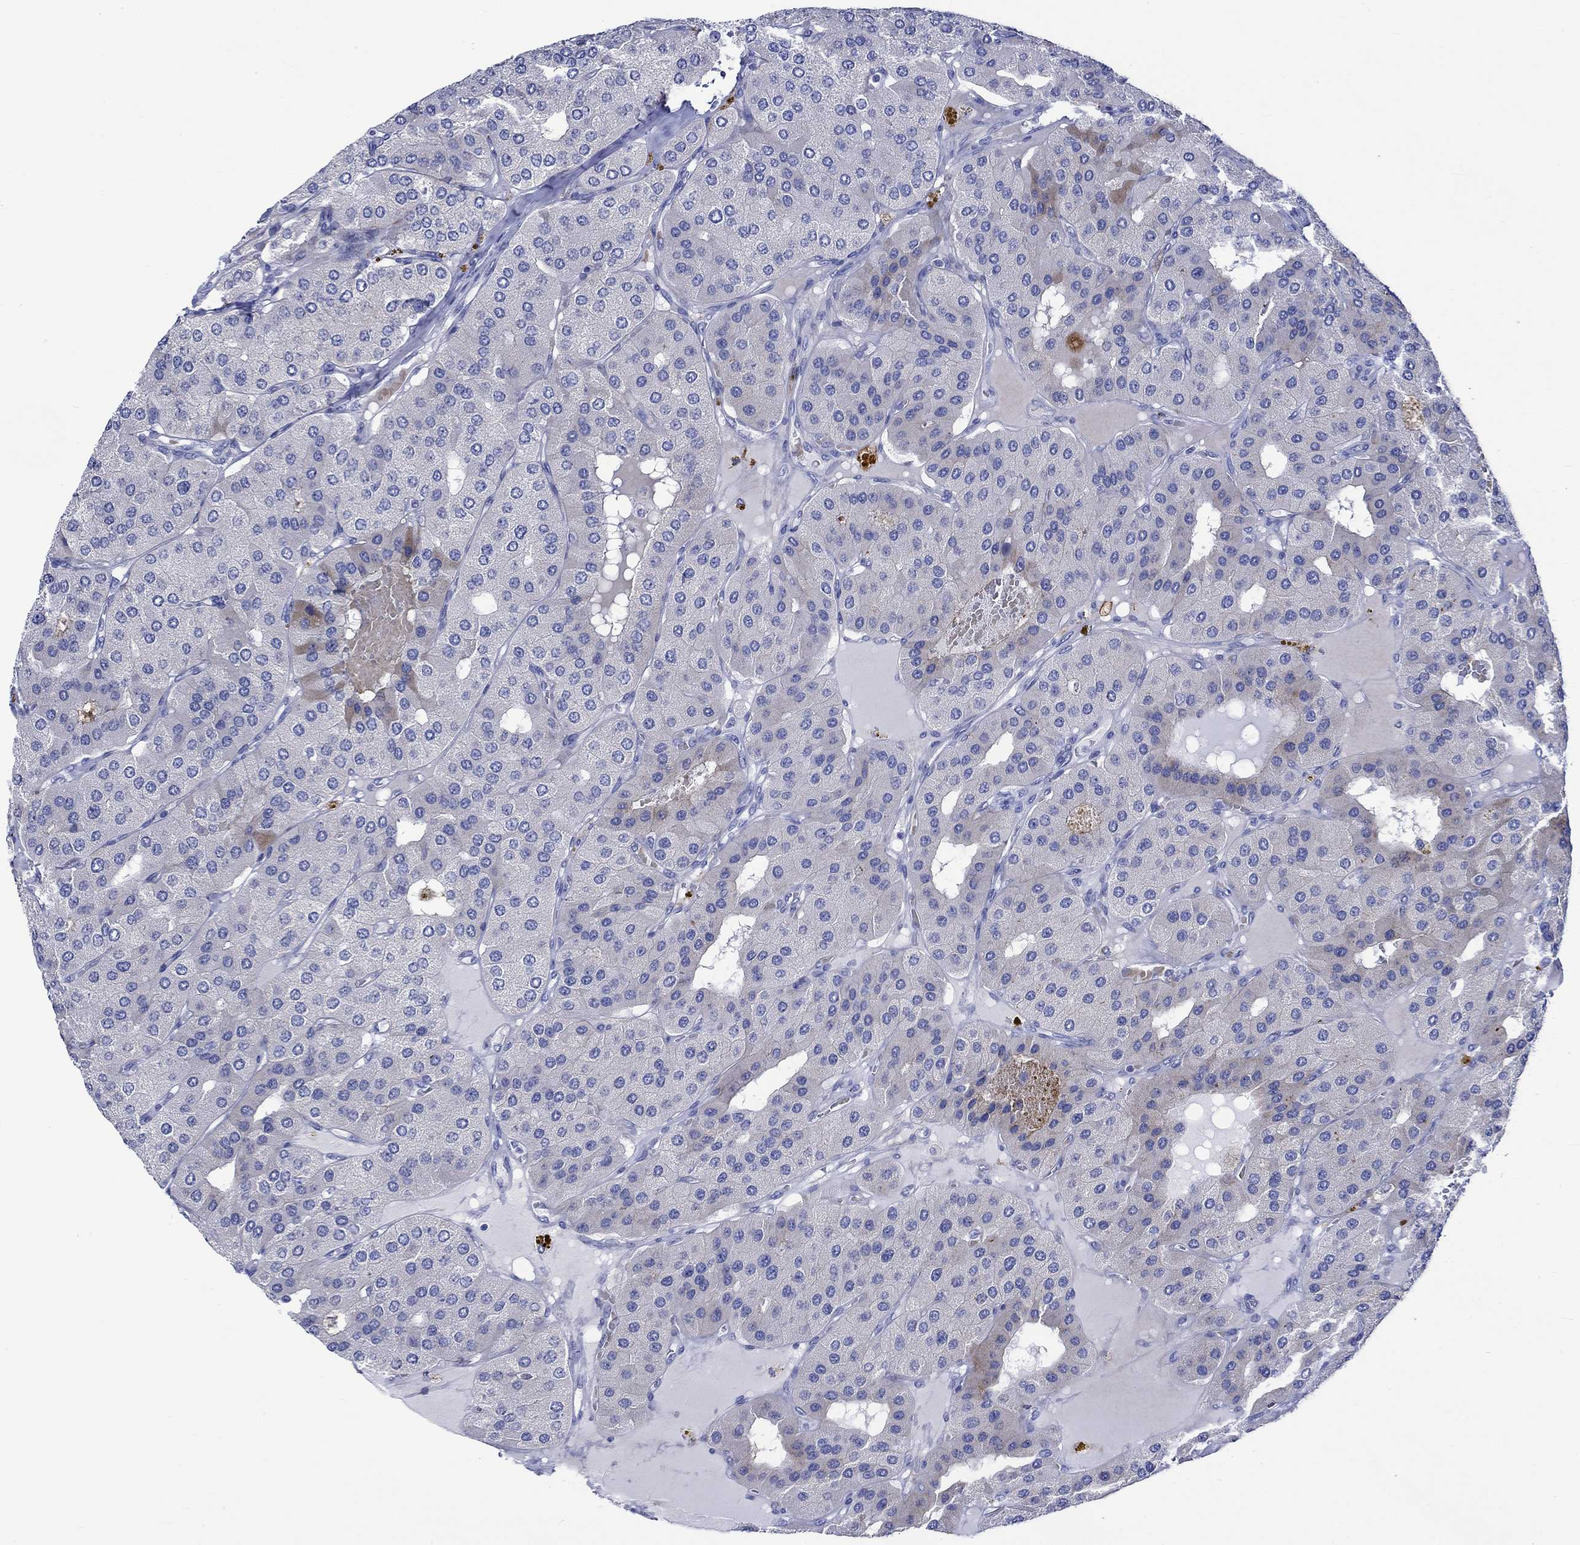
{"staining": {"intensity": "negative", "quantity": "none", "location": "none"}, "tissue": "parathyroid gland", "cell_type": "Glandular cells", "image_type": "normal", "snomed": [{"axis": "morphology", "description": "Normal tissue, NOS"}, {"axis": "morphology", "description": "Adenoma, NOS"}, {"axis": "topography", "description": "Parathyroid gland"}], "caption": "Immunohistochemical staining of normal human parathyroid gland shows no significant positivity in glandular cells. Brightfield microscopy of immunohistochemistry (IHC) stained with DAB (brown) and hematoxylin (blue), captured at high magnification.", "gene": "NRIP3", "patient": {"sex": "female", "age": 86}}